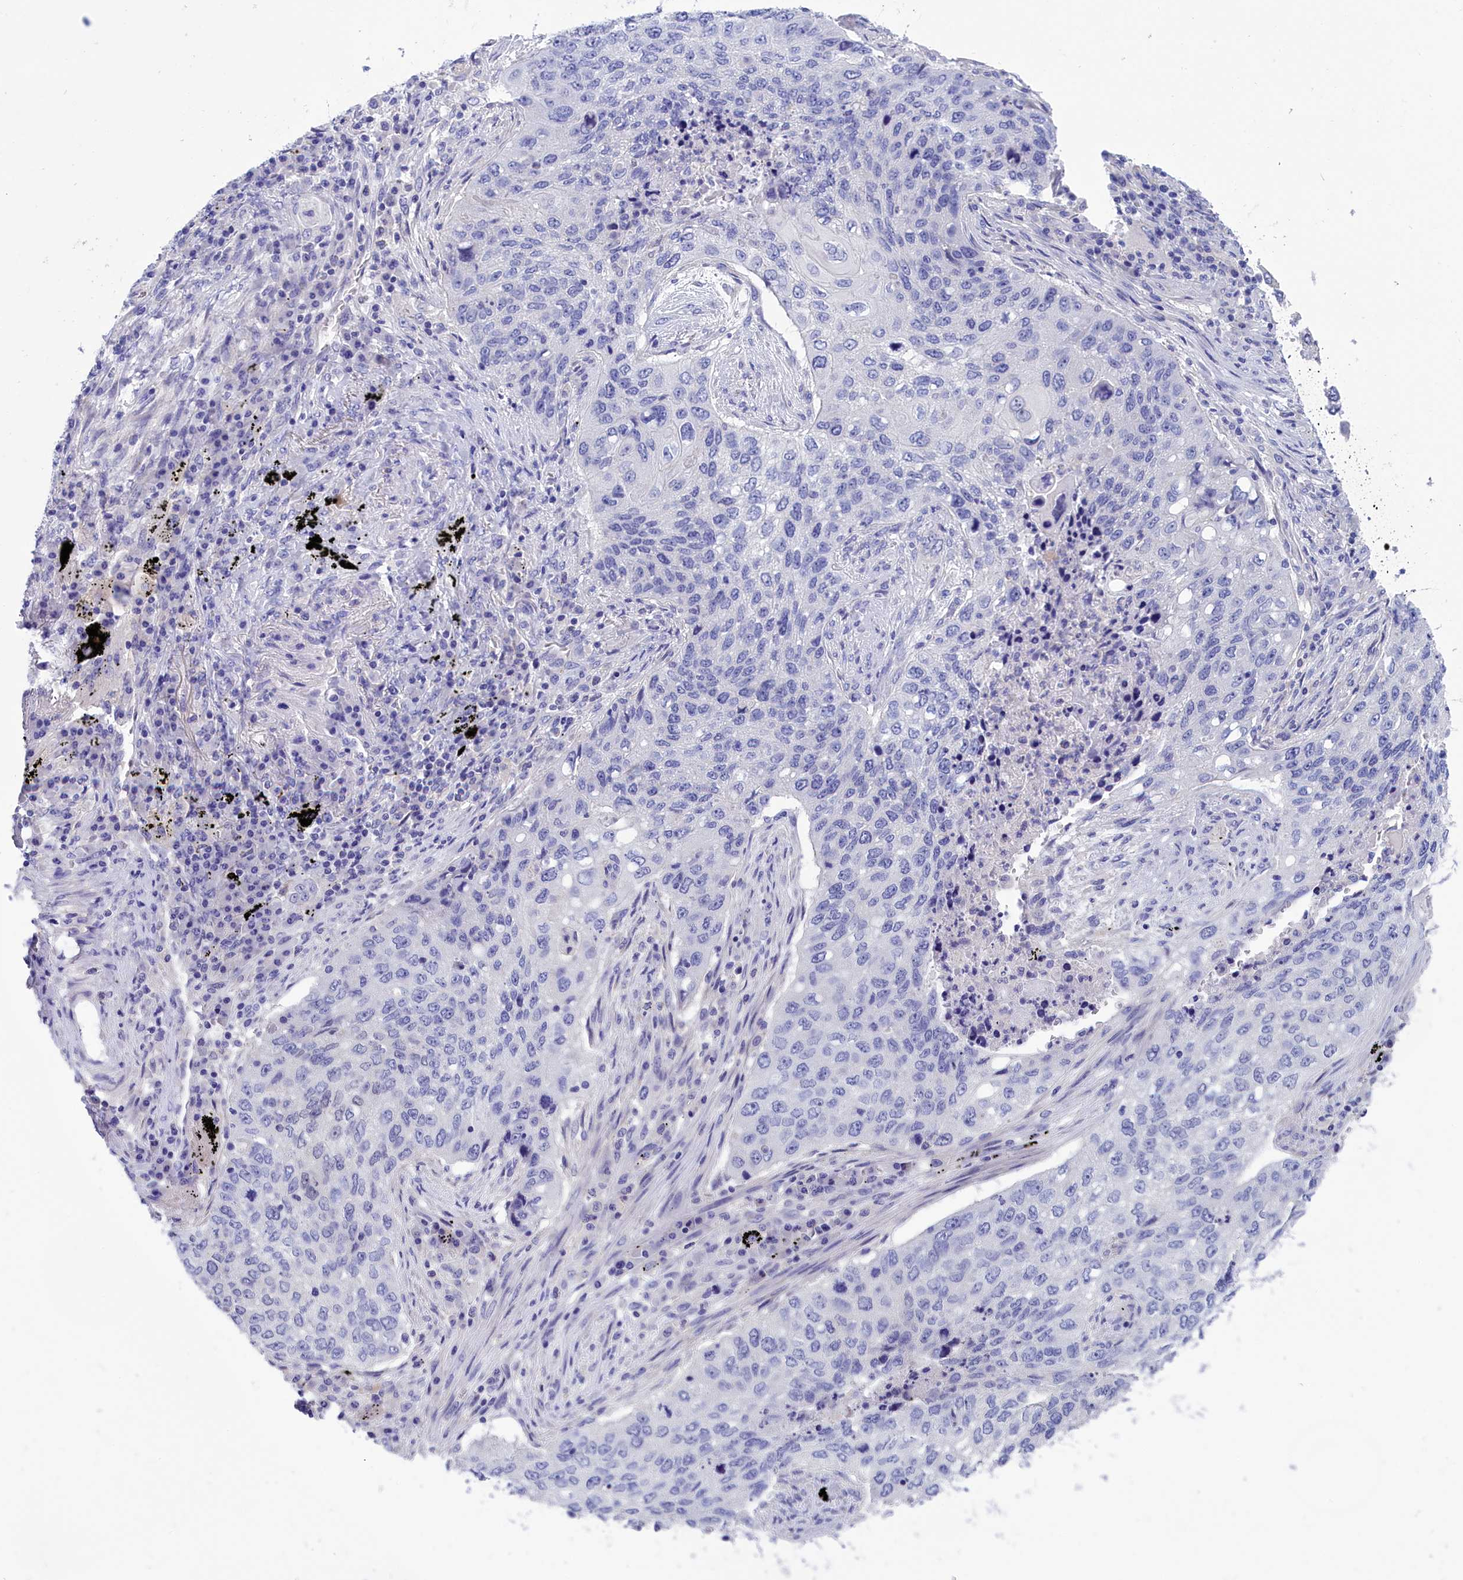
{"staining": {"intensity": "negative", "quantity": "none", "location": "none"}, "tissue": "lung cancer", "cell_type": "Tumor cells", "image_type": "cancer", "snomed": [{"axis": "morphology", "description": "Squamous cell carcinoma, NOS"}, {"axis": "topography", "description": "Lung"}], "caption": "Protein analysis of lung squamous cell carcinoma shows no significant staining in tumor cells.", "gene": "VPS35L", "patient": {"sex": "female", "age": 63}}